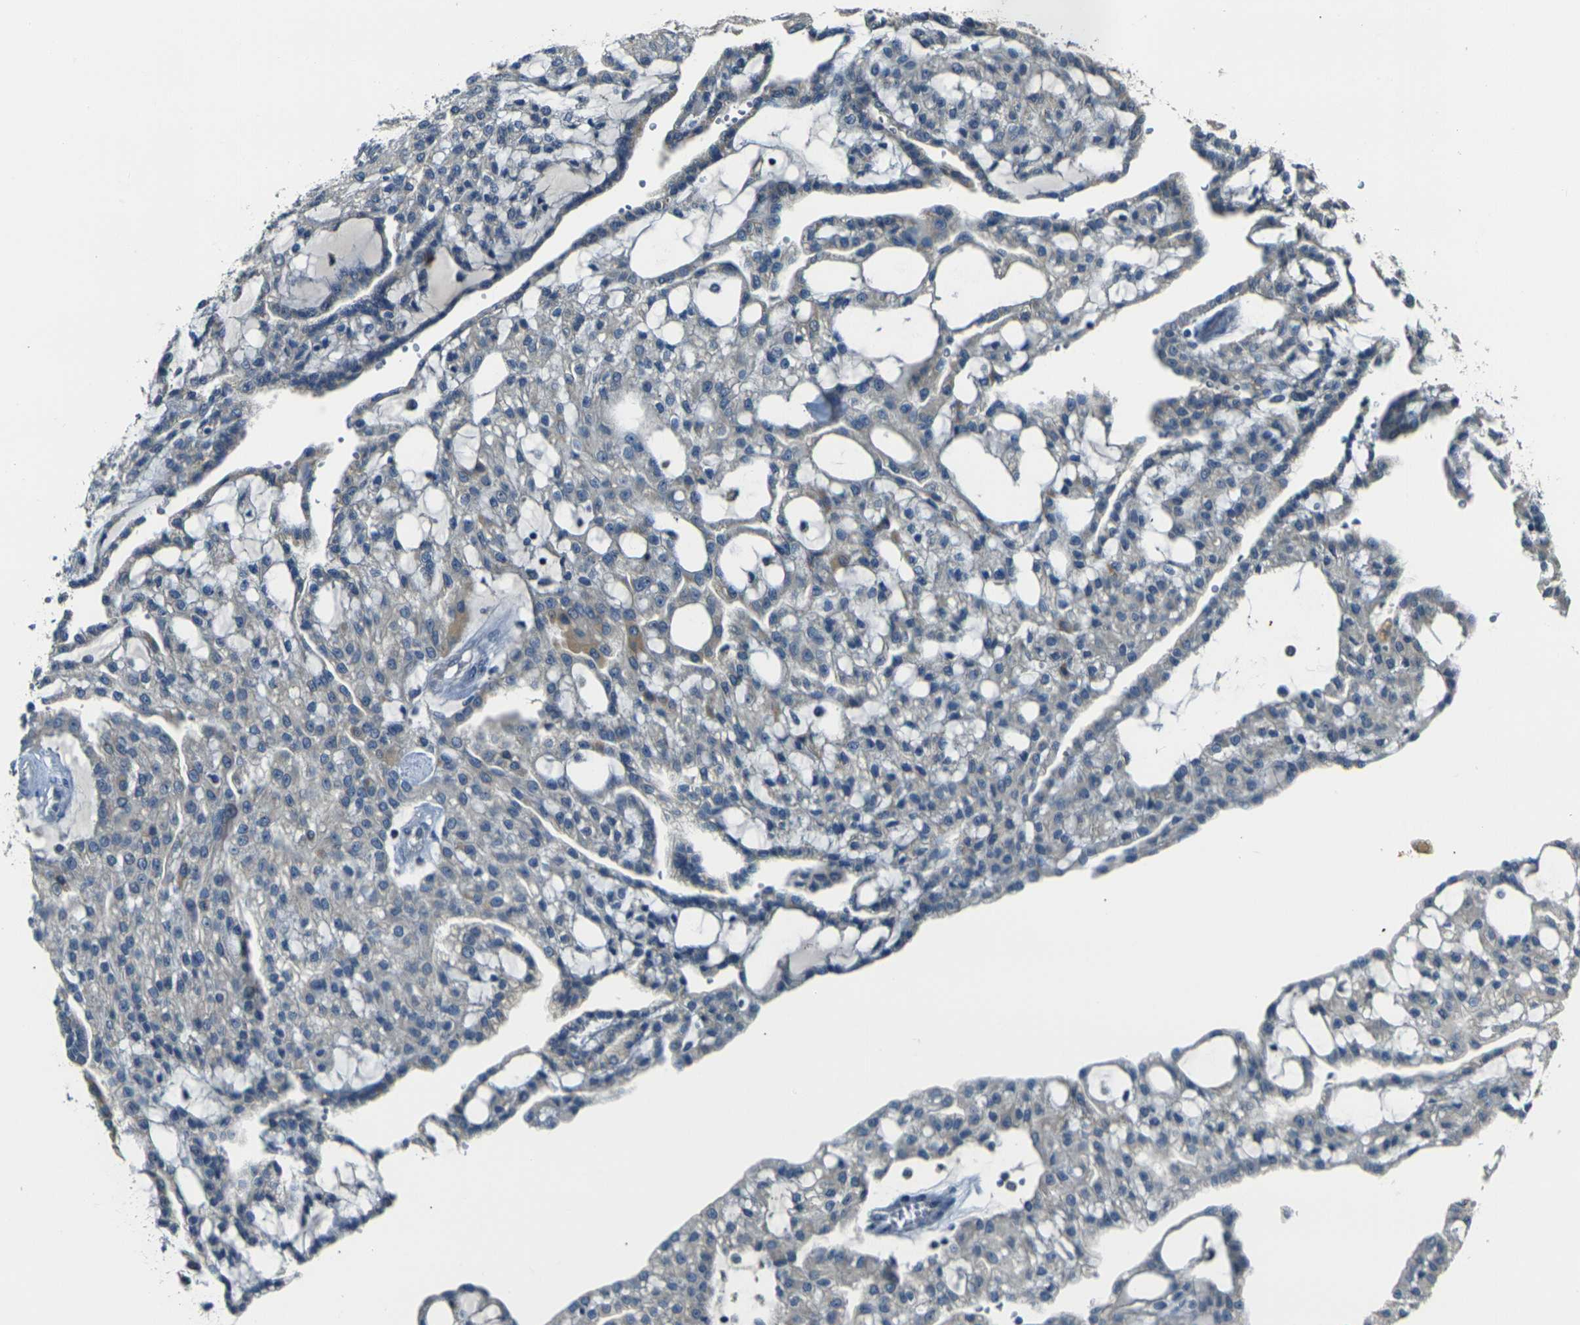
{"staining": {"intensity": "weak", "quantity": "<25%", "location": "cytoplasmic/membranous"}, "tissue": "renal cancer", "cell_type": "Tumor cells", "image_type": "cancer", "snomed": [{"axis": "morphology", "description": "Adenocarcinoma, NOS"}, {"axis": "topography", "description": "Kidney"}], "caption": "The photomicrograph demonstrates no significant positivity in tumor cells of renal cancer (adenocarcinoma).", "gene": "SHISAL2B", "patient": {"sex": "male", "age": 63}}